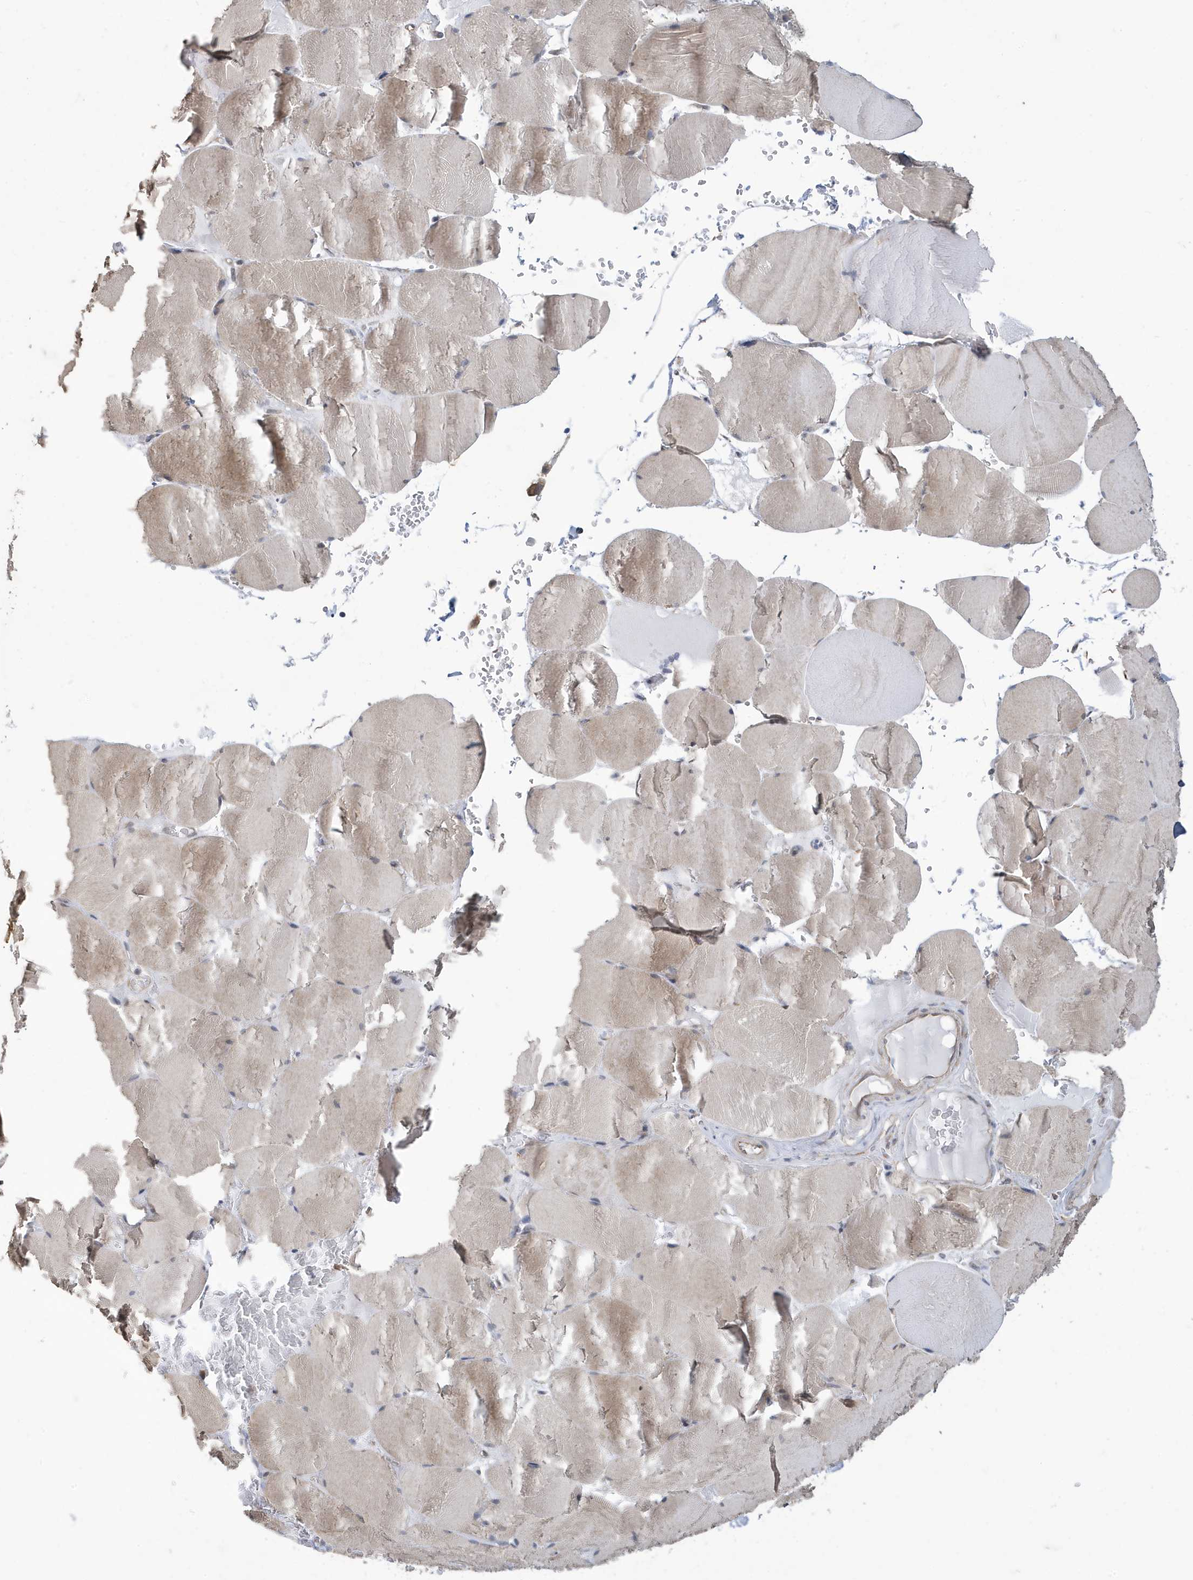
{"staining": {"intensity": "moderate", "quantity": "25%-75%", "location": "cytoplasmic/membranous"}, "tissue": "skeletal muscle", "cell_type": "Myocytes", "image_type": "normal", "snomed": [{"axis": "morphology", "description": "Normal tissue, NOS"}, {"axis": "topography", "description": "Skeletal muscle"}, {"axis": "topography", "description": "Head-Neck"}], "caption": "IHC micrograph of normal skeletal muscle: skeletal muscle stained using immunohistochemistry exhibits medium levels of moderate protein expression localized specifically in the cytoplasmic/membranous of myocytes, appearing as a cytoplasmic/membranous brown color.", "gene": "ZNF654", "patient": {"sex": "male", "age": 66}}